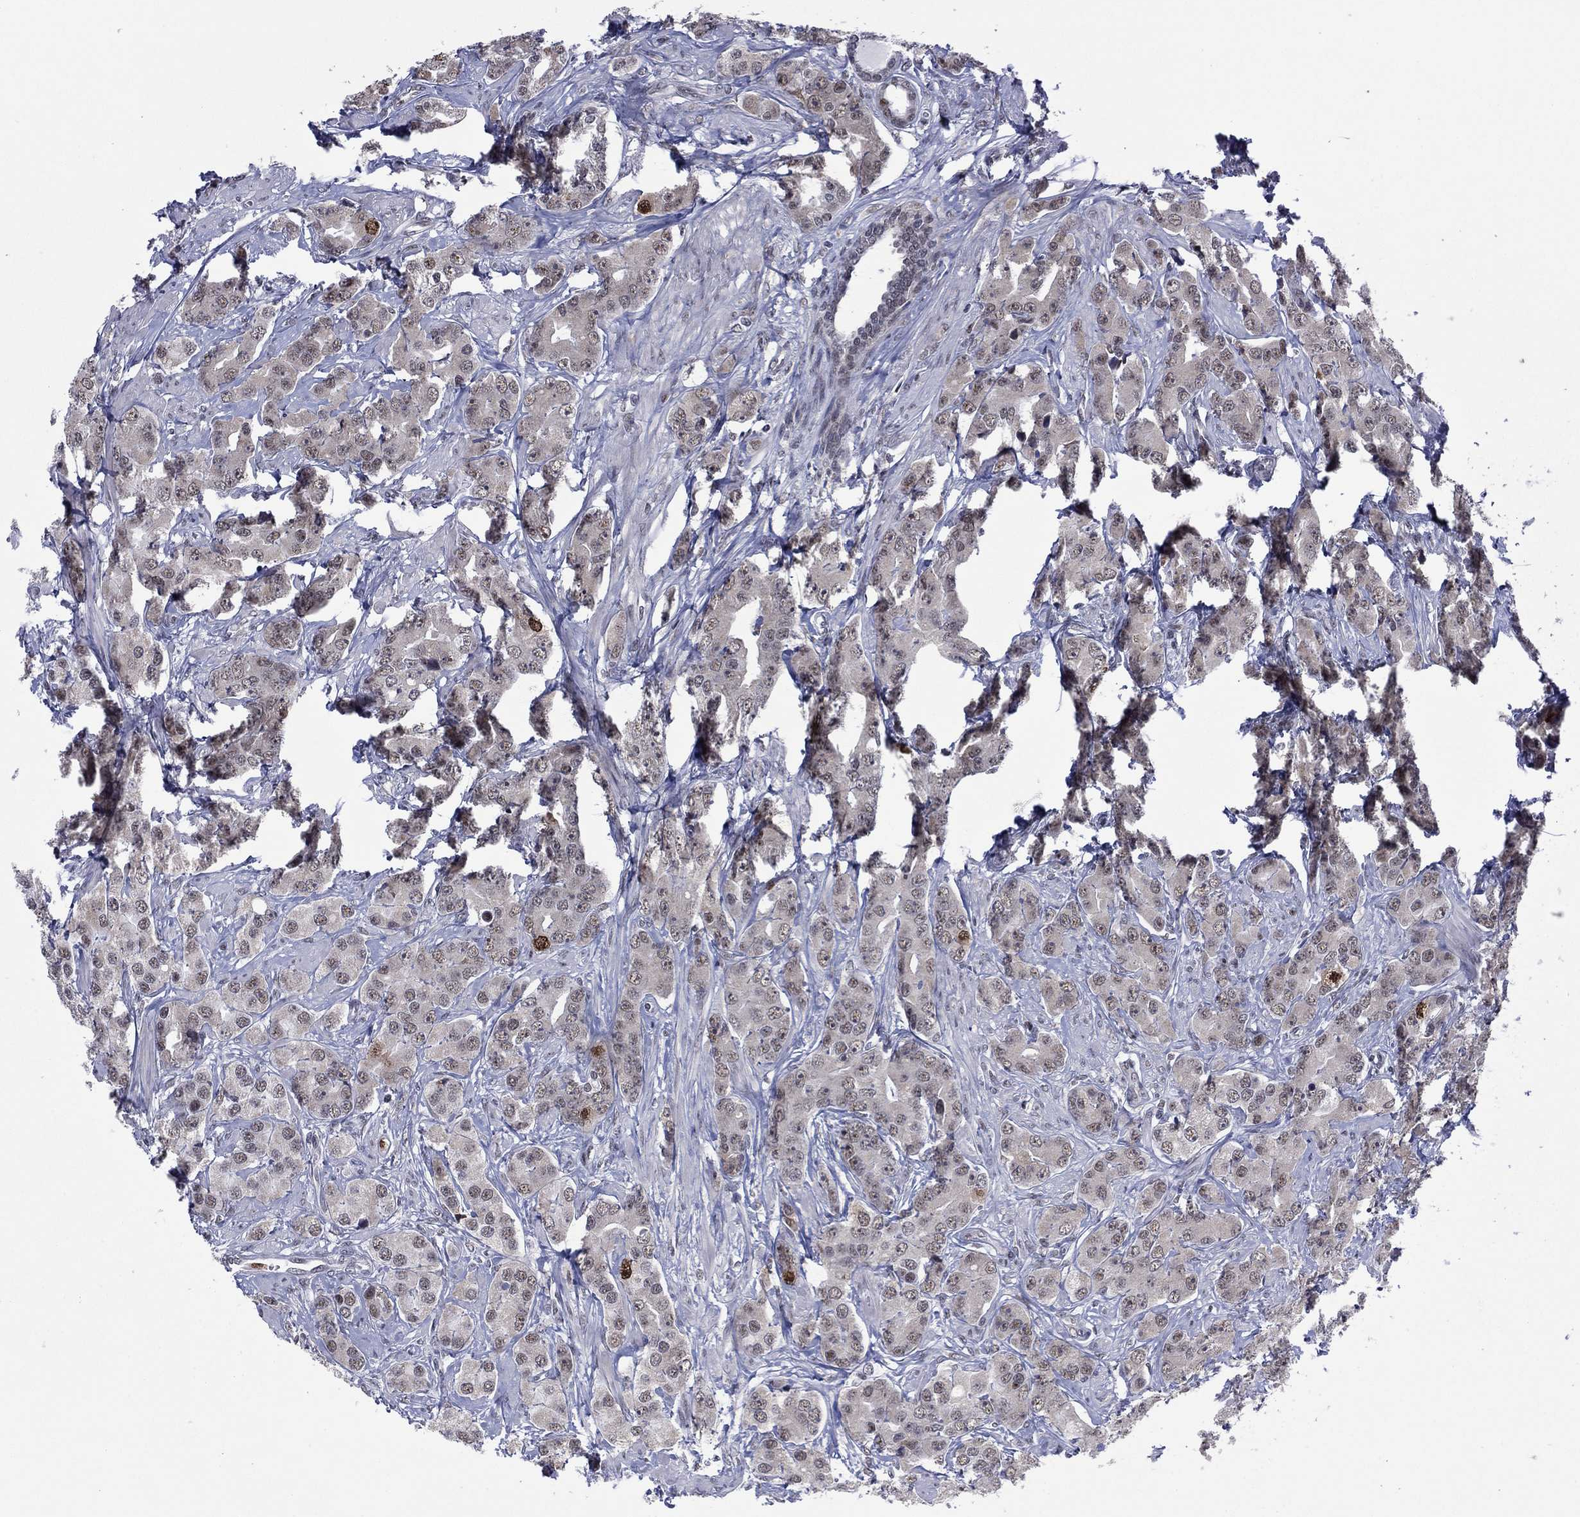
{"staining": {"intensity": "strong", "quantity": "<25%", "location": "nuclear"}, "tissue": "prostate cancer", "cell_type": "Tumor cells", "image_type": "cancer", "snomed": [{"axis": "morphology", "description": "Adenocarcinoma, NOS"}, {"axis": "topography", "description": "Prostate"}], "caption": "High-power microscopy captured an immunohistochemistry micrograph of prostate cancer (adenocarcinoma), revealing strong nuclear staining in approximately <25% of tumor cells.", "gene": "CDCA5", "patient": {"sex": "male", "age": 67}}